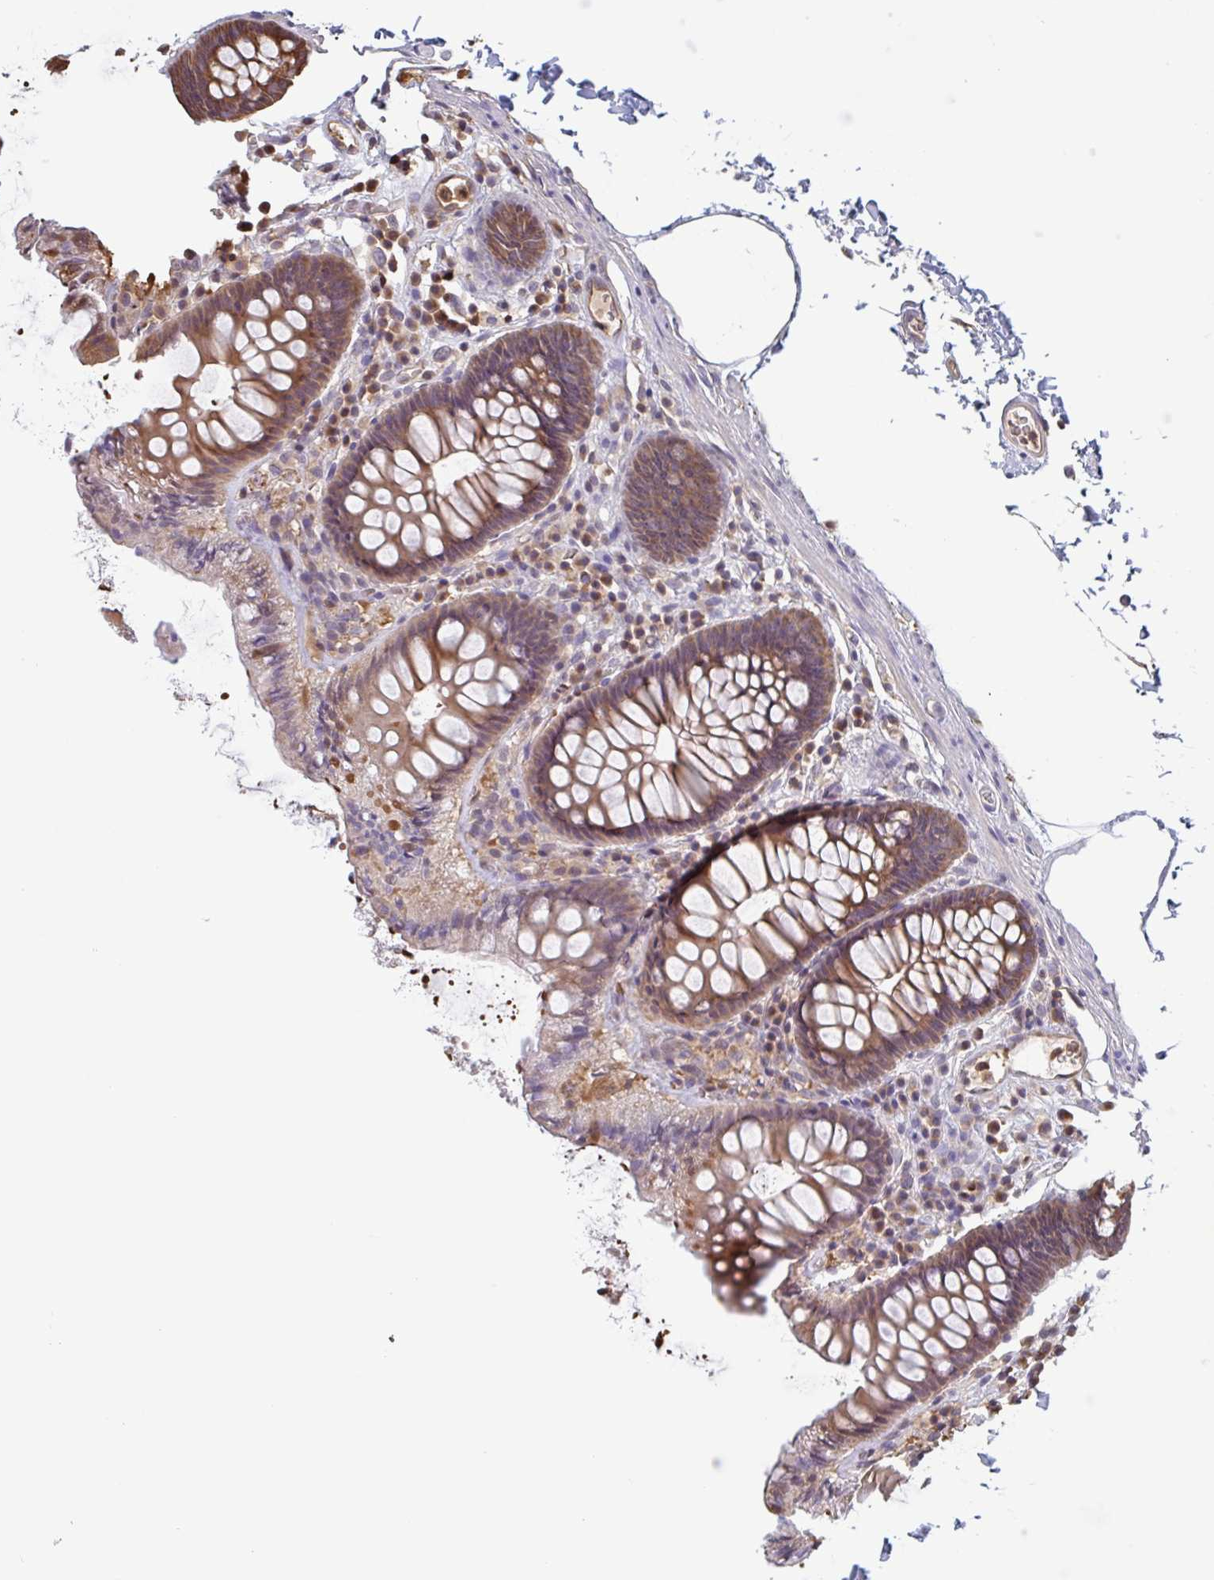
{"staining": {"intensity": "negative", "quantity": "none", "location": "none"}, "tissue": "colon", "cell_type": "Endothelial cells", "image_type": "normal", "snomed": [{"axis": "morphology", "description": "Normal tissue, NOS"}, {"axis": "topography", "description": "Colon"}, {"axis": "topography", "description": "Peripheral nerve tissue"}], "caption": "Endothelial cells show no significant protein expression in benign colon. Brightfield microscopy of IHC stained with DAB (3,3'-diaminobenzidine) (brown) and hematoxylin (blue), captured at high magnification.", "gene": "OTOP2", "patient": {"sex": "male", "age": 84}}